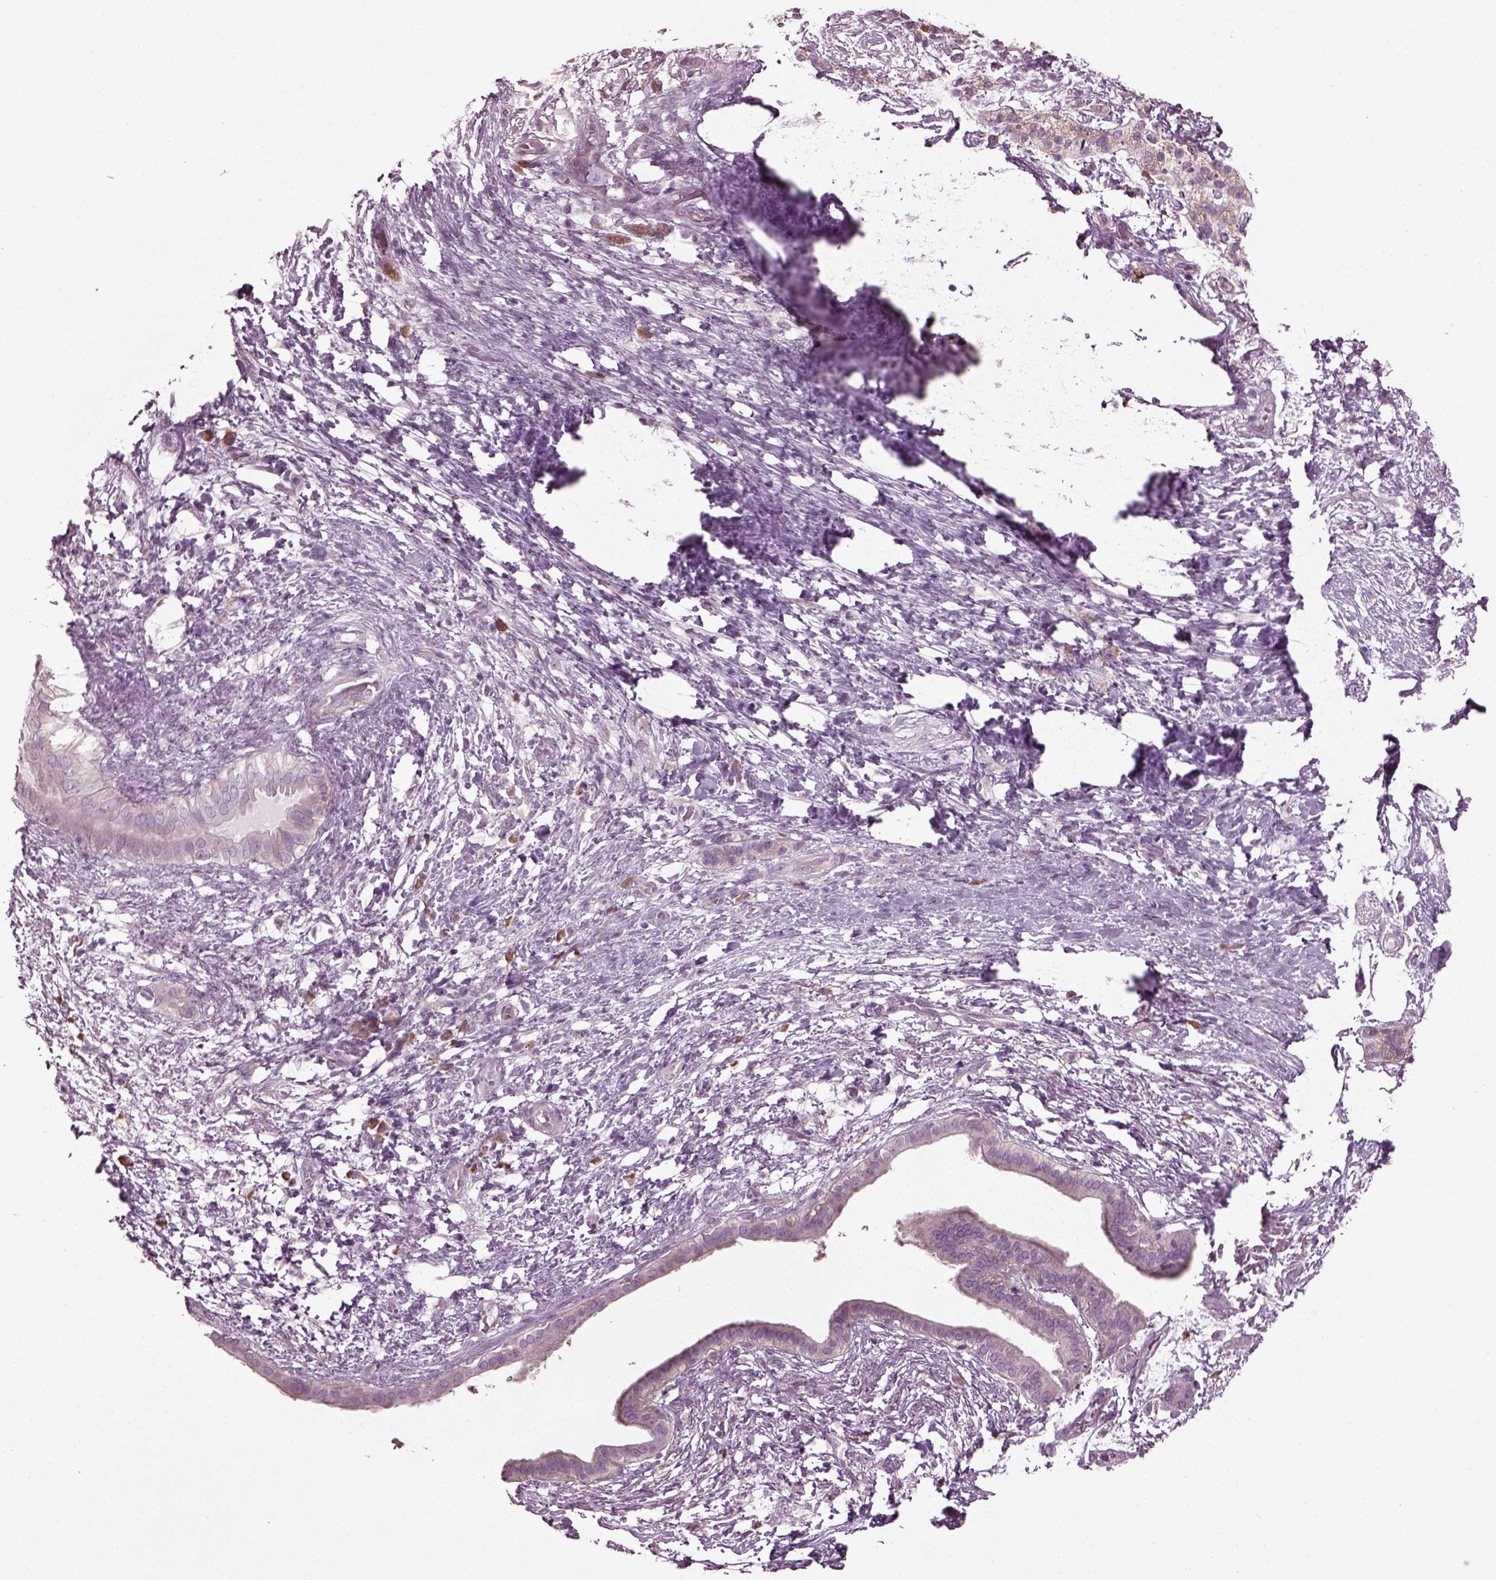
{"staining": {"intensity": "negative", "quantity": "none", "location": "none"}, "tissue": "pancreatic cancer", "cell_type": "Tumor cells", "image_type": "cancer", "snomed": [{"axis": "morphology", "description": "Adenocarcinoma, NOS"}, {"axis": "topography", "description": "Pancreas"}], "caption": "Pancreatic cancer stained for a protein using immunohistochemistry (IHC) reveals no expression tumor cells.", "gene": "CABP5", "patient": {"sex": "female", "age": 72}}